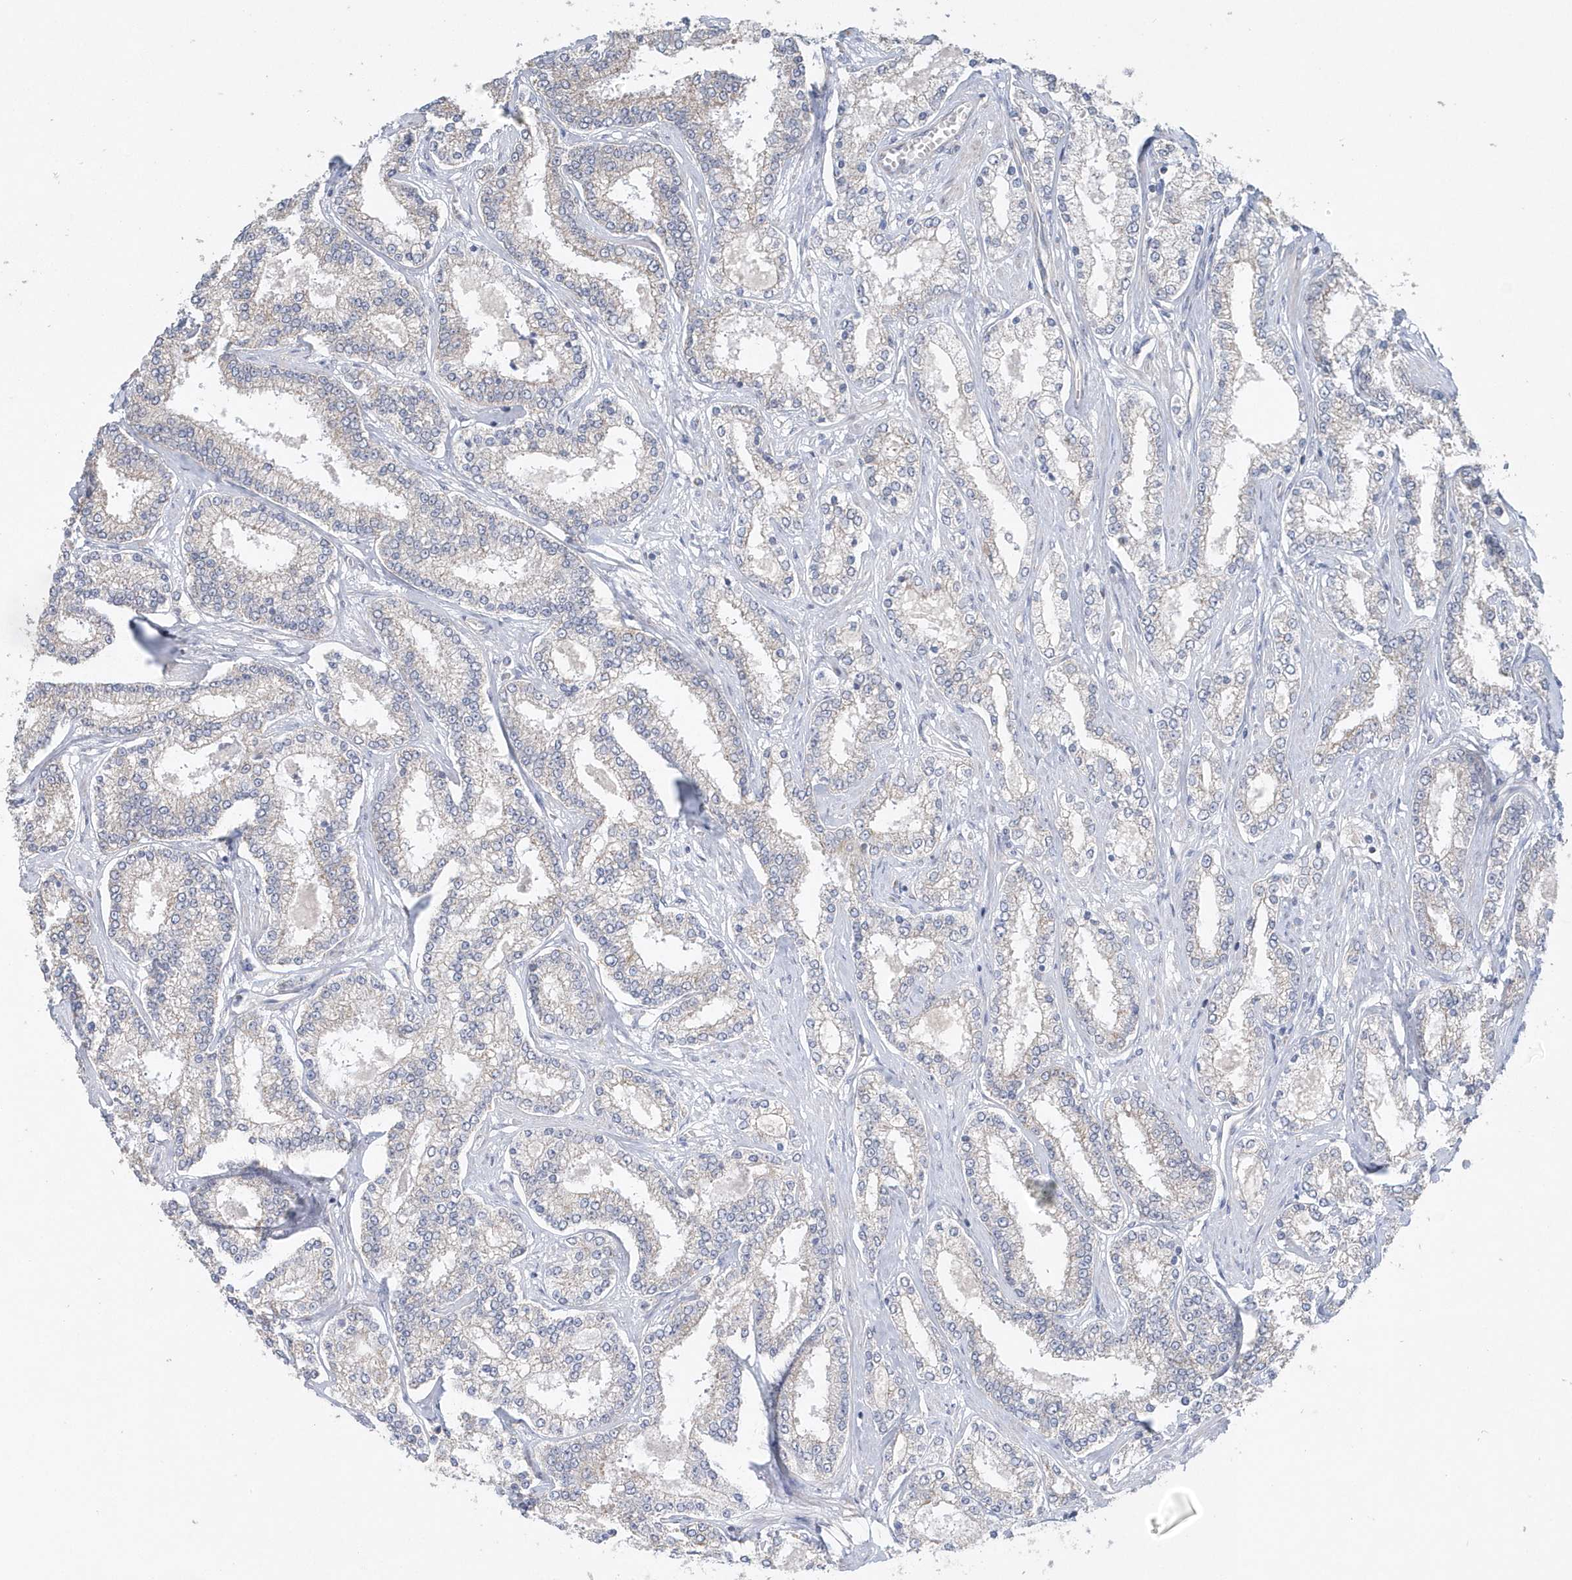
{"staining": {"intensity": "negative", "quantity": "none", "location": "none"}, "tissue": "prostate cancer", "cell_type": "Tumor cells", "image_type": "cancer", "snomed": [{"axis": "morphology", "description": "Normal tissue, NOS"}, {"axis": "morphology", "description": "Adenocarcinoma, High grade"}, {"axis": "topography", "description": "Prostate"}], "caption": "Human prostate adenocarcinoma (high-grade) stained for a protein using immunohistochemistry (IHC) reveals no positivity in tumor cells.", "gene": "SPATA5", "patient": {"sex": "male", "age": 83}}